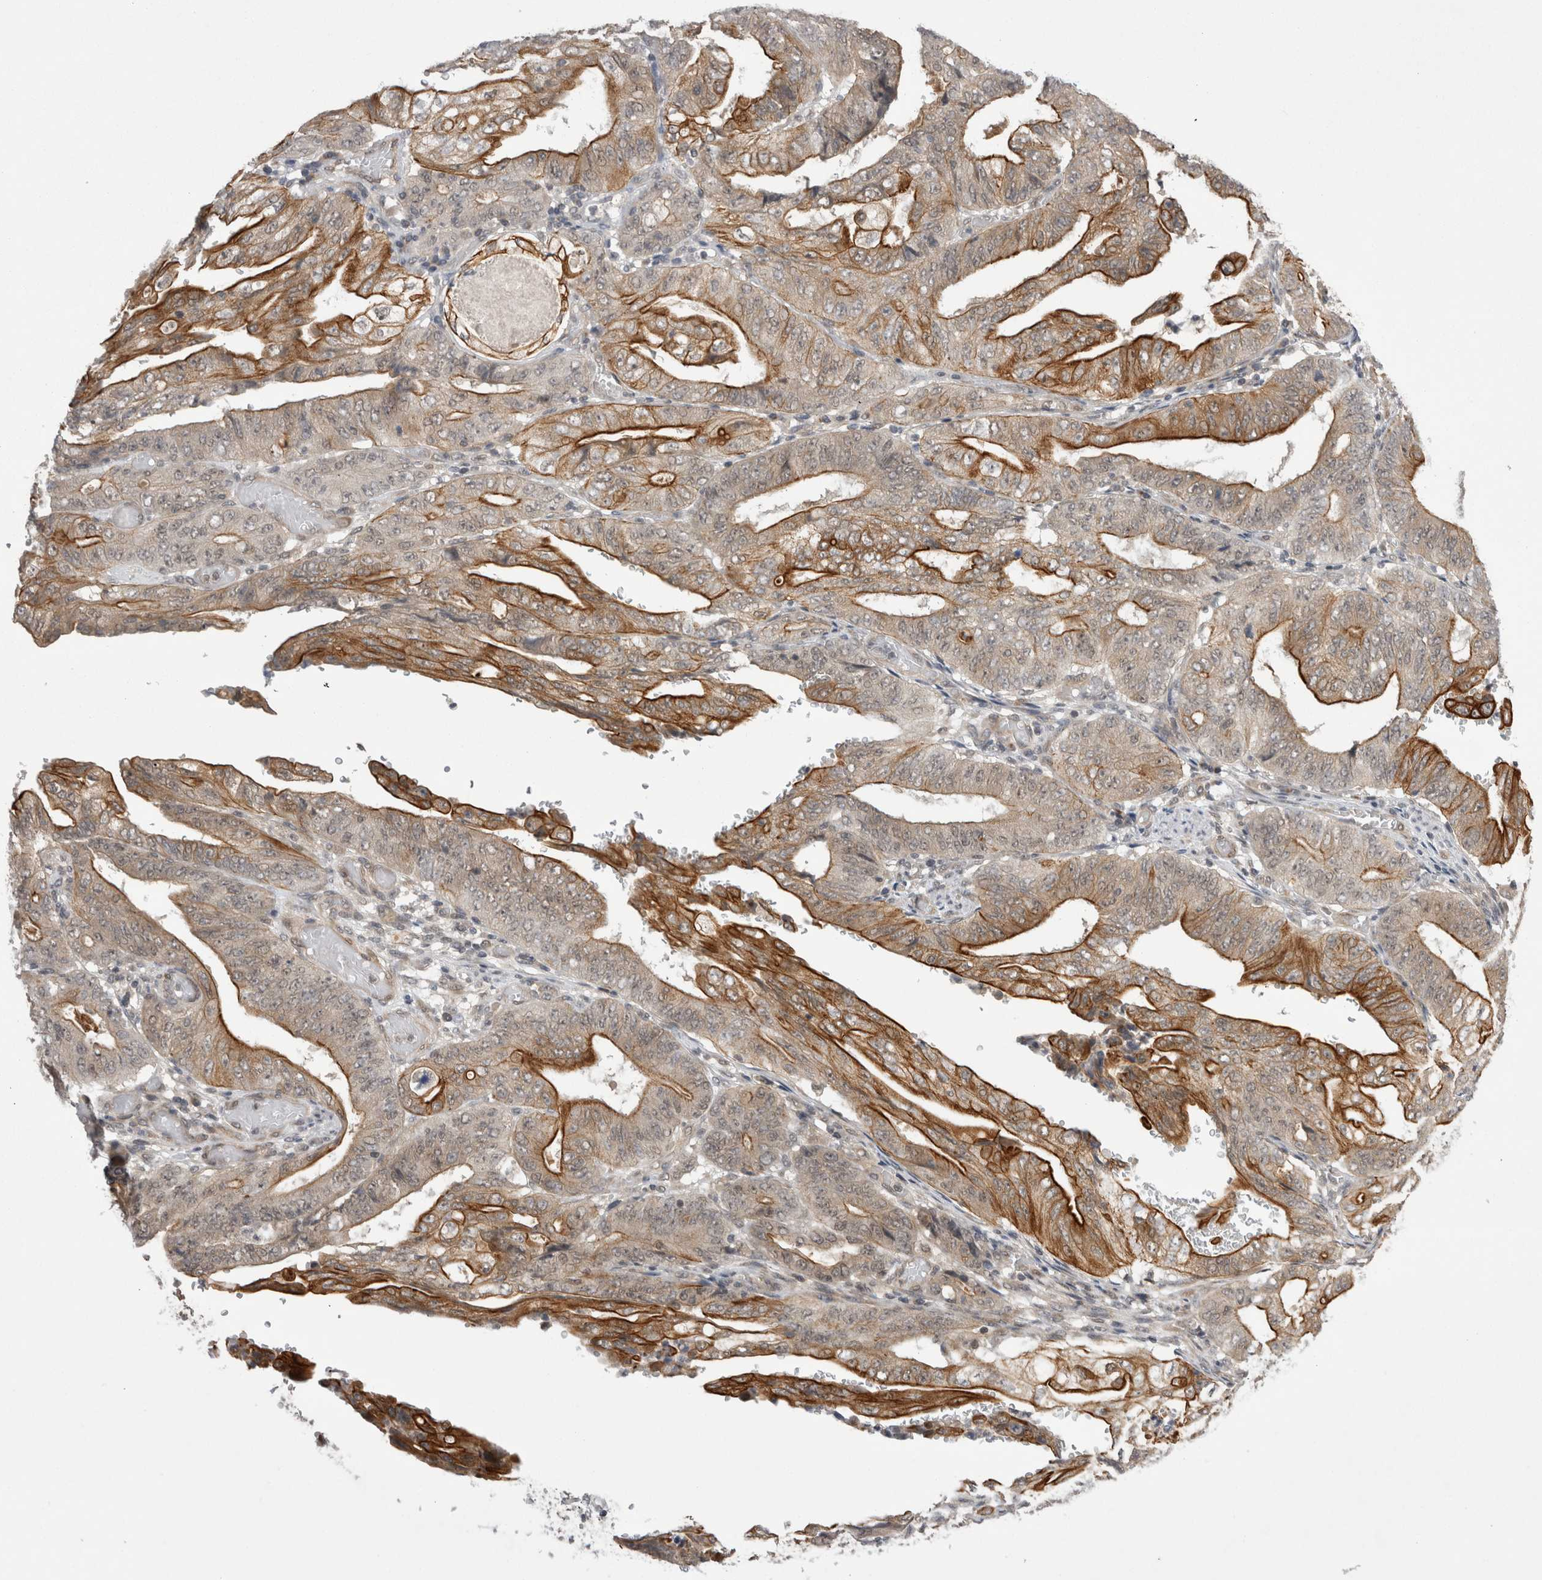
{"staining": {"intensity": "strong", "quantity": ">75%", "location": "cytoplasmic/membranous"}, "tissue": "stomach cancer", "cell_type": "Tumor cells", "image_type": "cancer", "snomed": [{"axis": "morphology", "description": "Adenocarcinoma, NOS"}, {"axis": "topography", "description": "Stomach"}], "caption": "Human stomach cancer stained for a protein (brown) displays strong cytoplasmic/membranous positive staining in about >75% of tumor cells.", "gene": "ZNF341", "patient": {"sex": "female", "age": 73}}